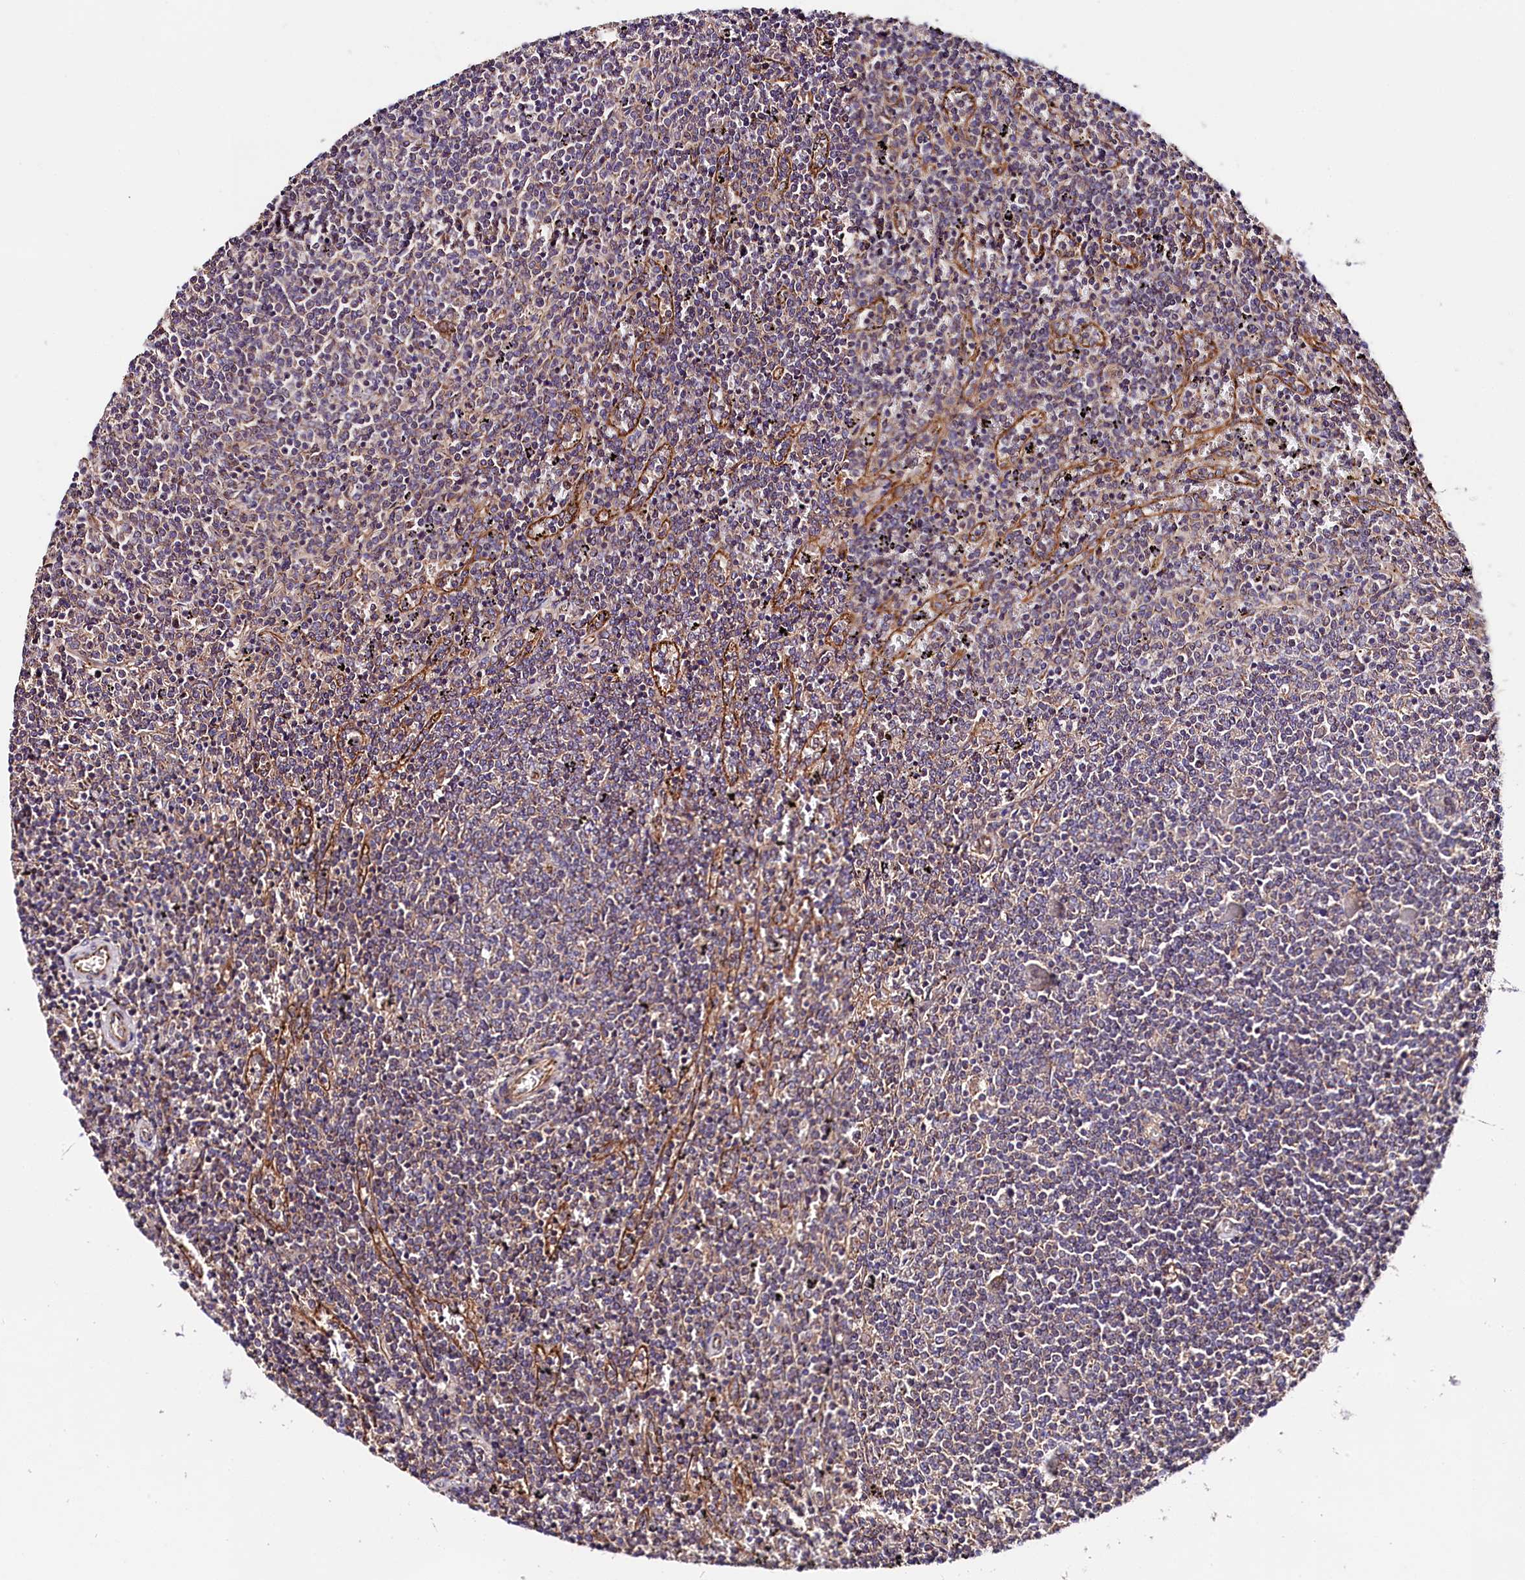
{"staining": {"intensity": "negative", "quantity": "none", "location": "none"}, "tissue": "lymphoma", "cell_type": "Tumor cells", "image_type": "cancer", "snomed": [{"axis": "morphology", "description": "Malignant lymphoma, non-Hodgkin's type, Low grade"}, {"axis": "topography", "description": "Spleen"}], "caption": "Lymphoma stained for a protein using IHC reveals no positivity tumor cells.", "gene": "SPG11", "patient": {"sex": "female", "age": 50}}